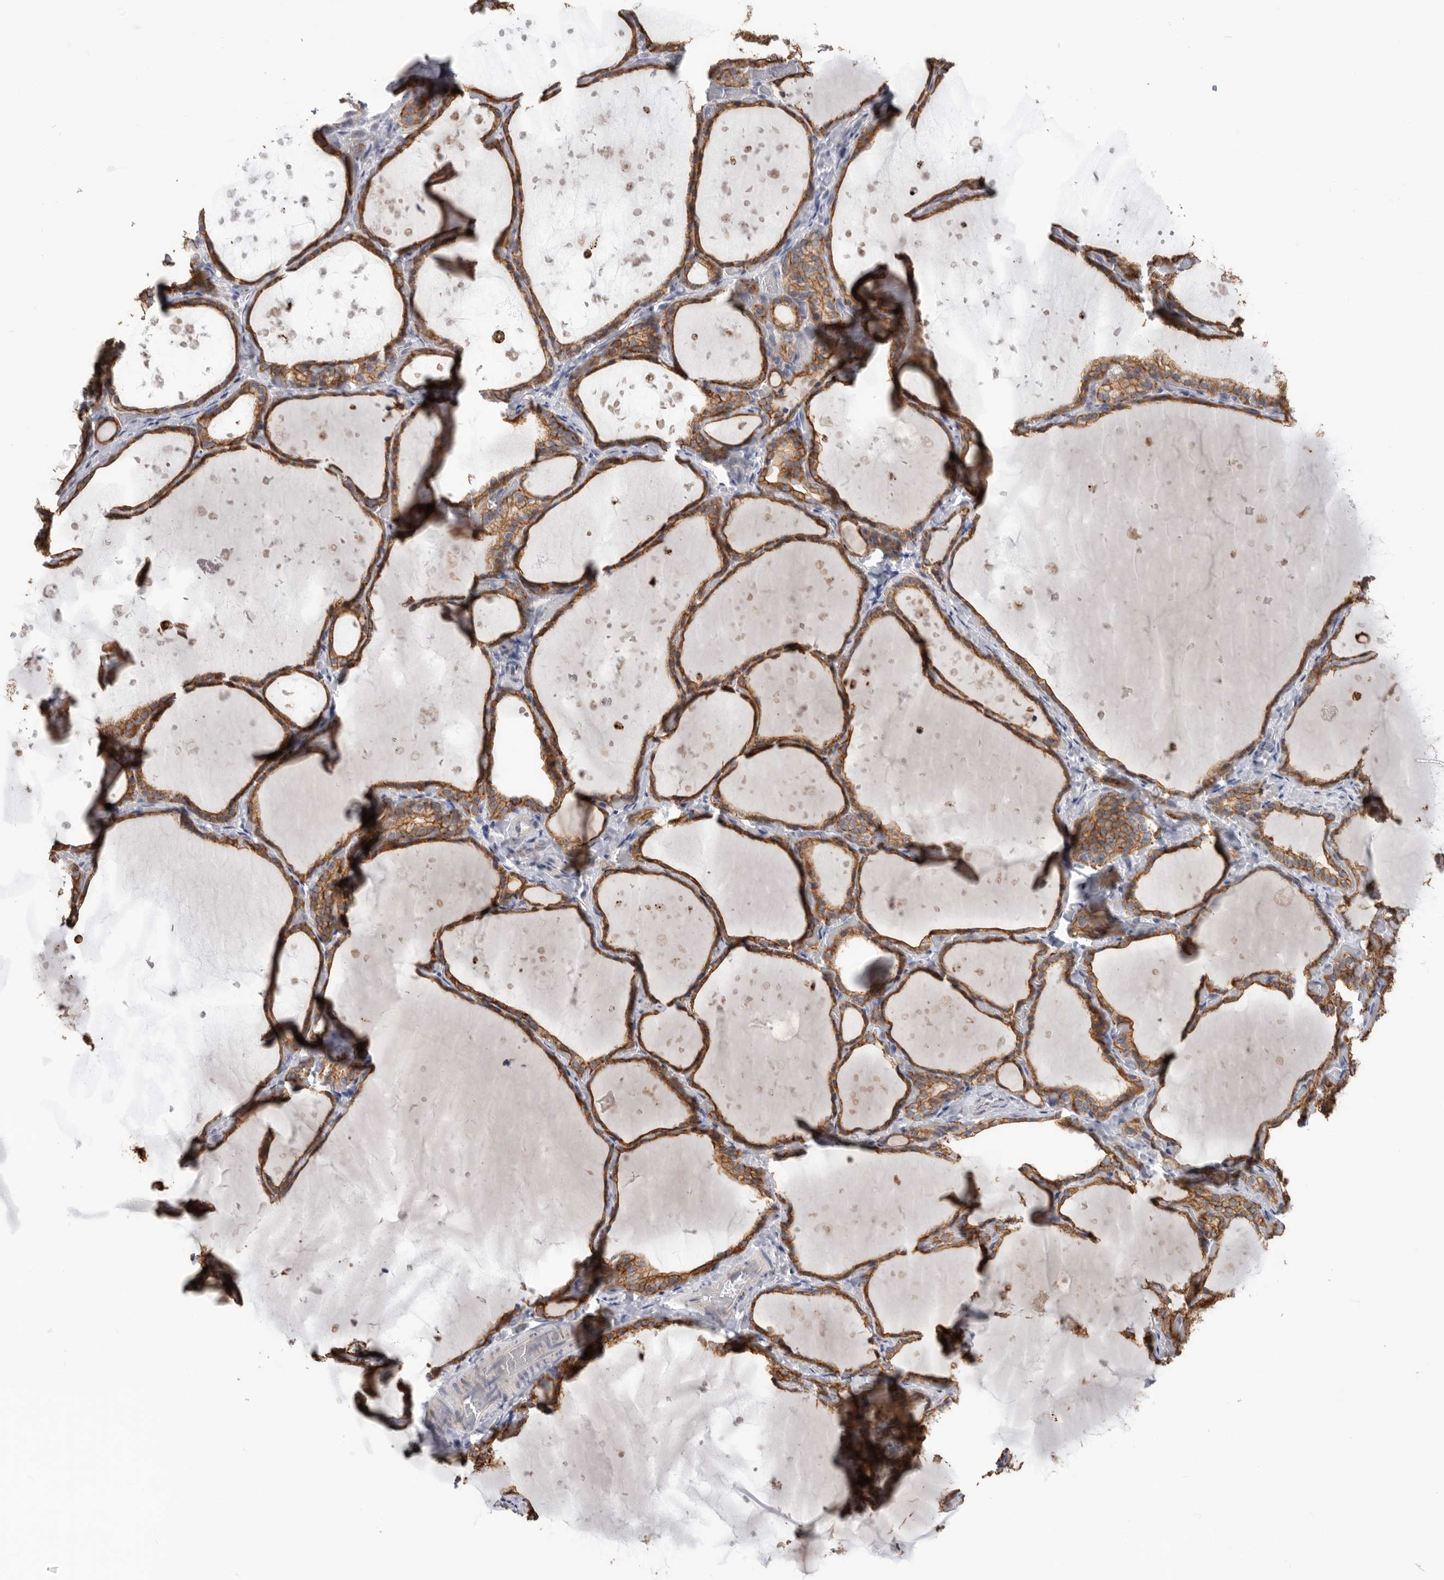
{"staining": {"intensity": "strong", "quantity": ">75%", "location": "cytoplasmic/membranous"}, "tissue": "thyroid gland", "cell_type": "Glandular cells", "image_type": "normal", "snomed": [{"axis": "morphology", "description": "Normal tissue, NOS"}, {"axis": "topography", "description": "Thyroid gland"}], "caption": "Glandular cells exhibit high levels of strong cytoplasmic/membranous staining in about >75% of cells in normal thyroid gland.", "gene": "MTFR1L", "patient": {"sex": "female", "age": 44}}